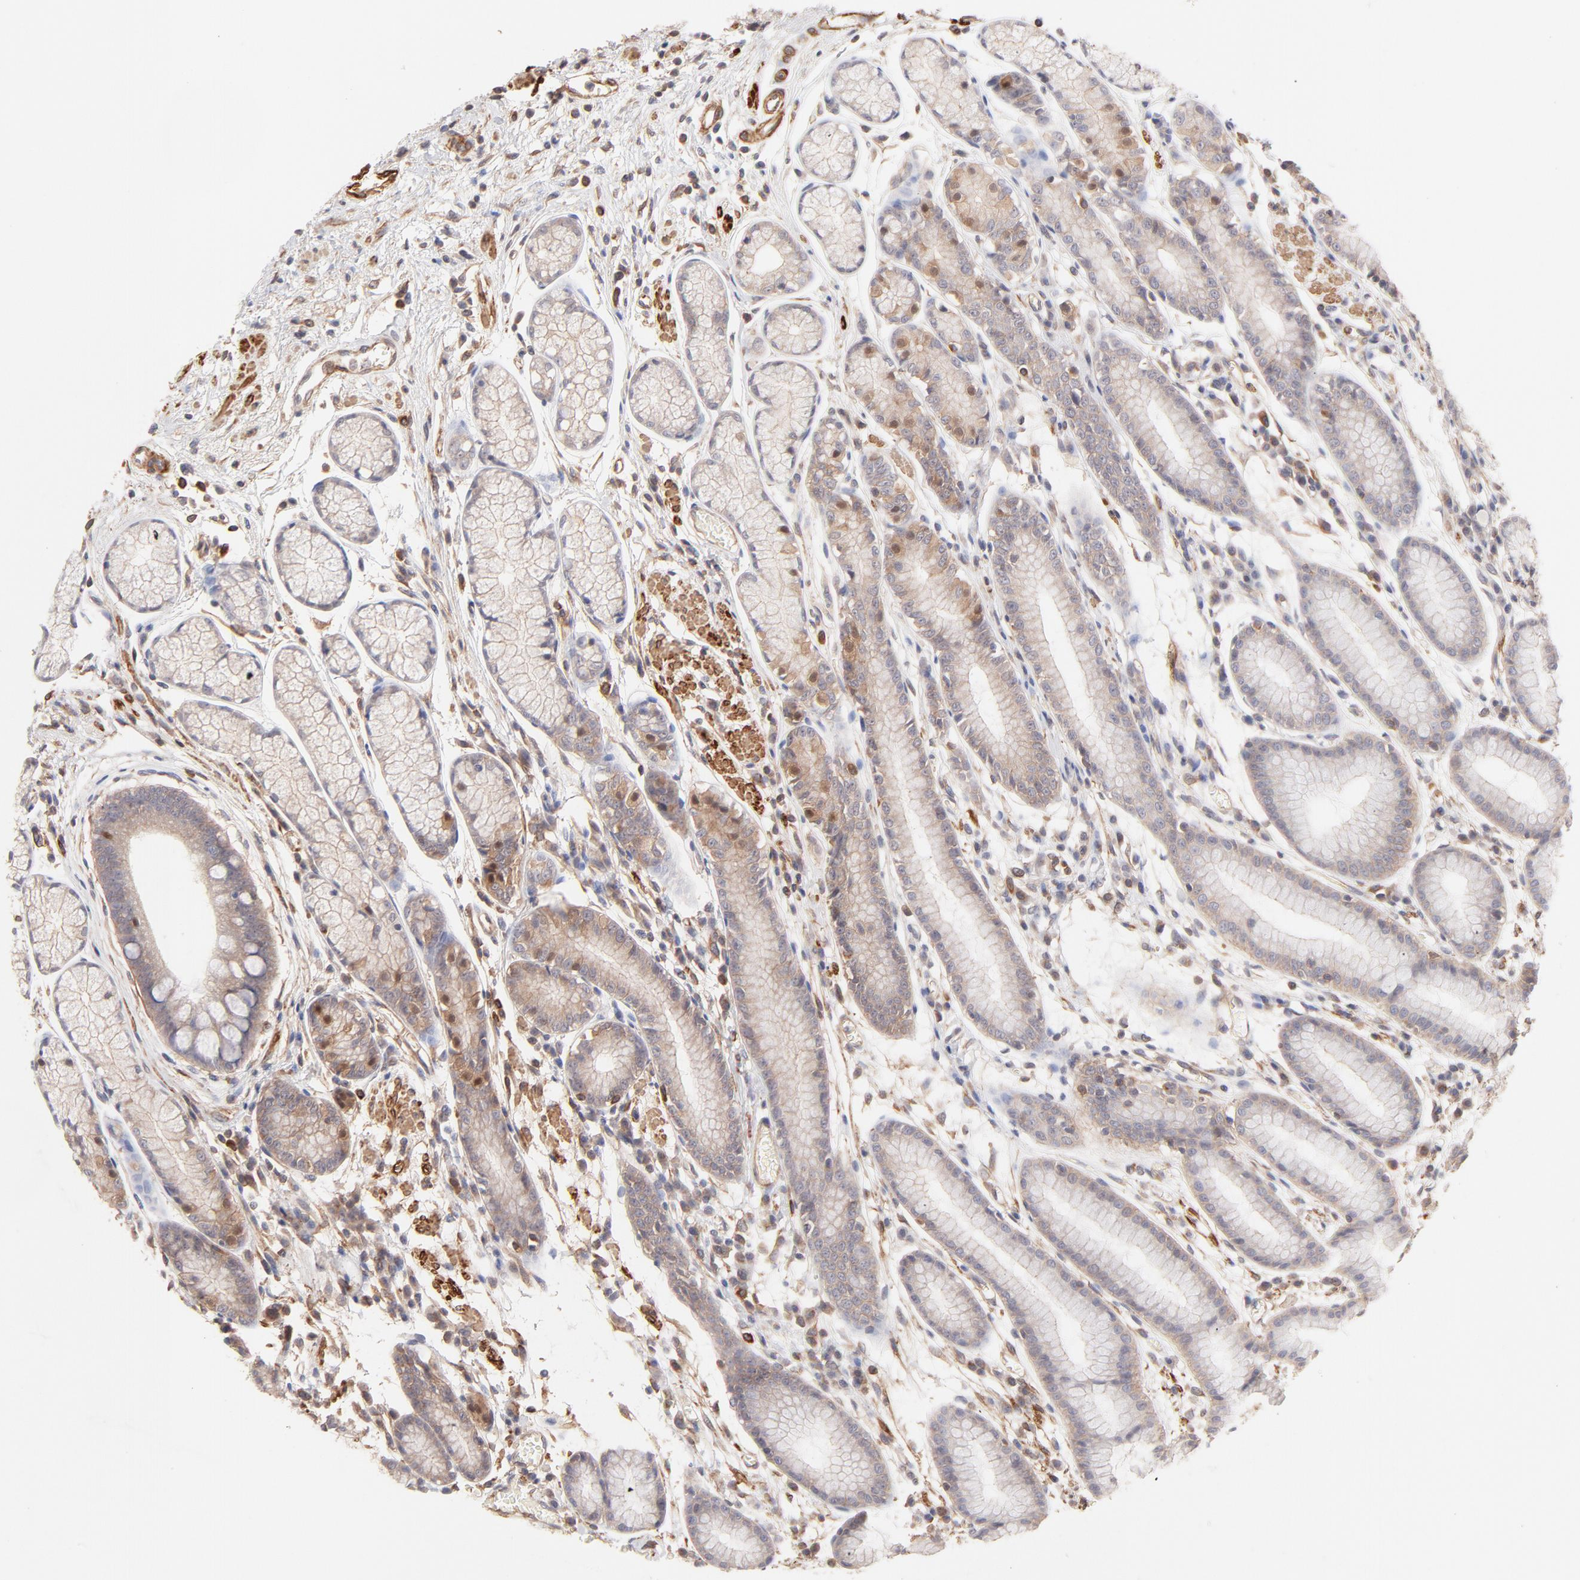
{"staining": {"intensity": "weak", "quantity": ">75%", "location": "cytoplasmic/membranous,nuclear"}, "tissue": "stomach", "cell_type": "Glandular cells", "image_type": "normal", "snomed": [{"axis": "morphology", "description": "Normal tissue, NOS"}, {"axis": "morphology", "description": "Inflammation, NOS"}, {"axis": "topography", "description": "Stomach, lower"}], "caption": "Weak cytoplasmic/membranous,nuclear protein positivity is seen in approximately >75% of glandular cells in stomach.", "gene": "LDLRAP1", "patient": {"sex": "male", "age": 59}}